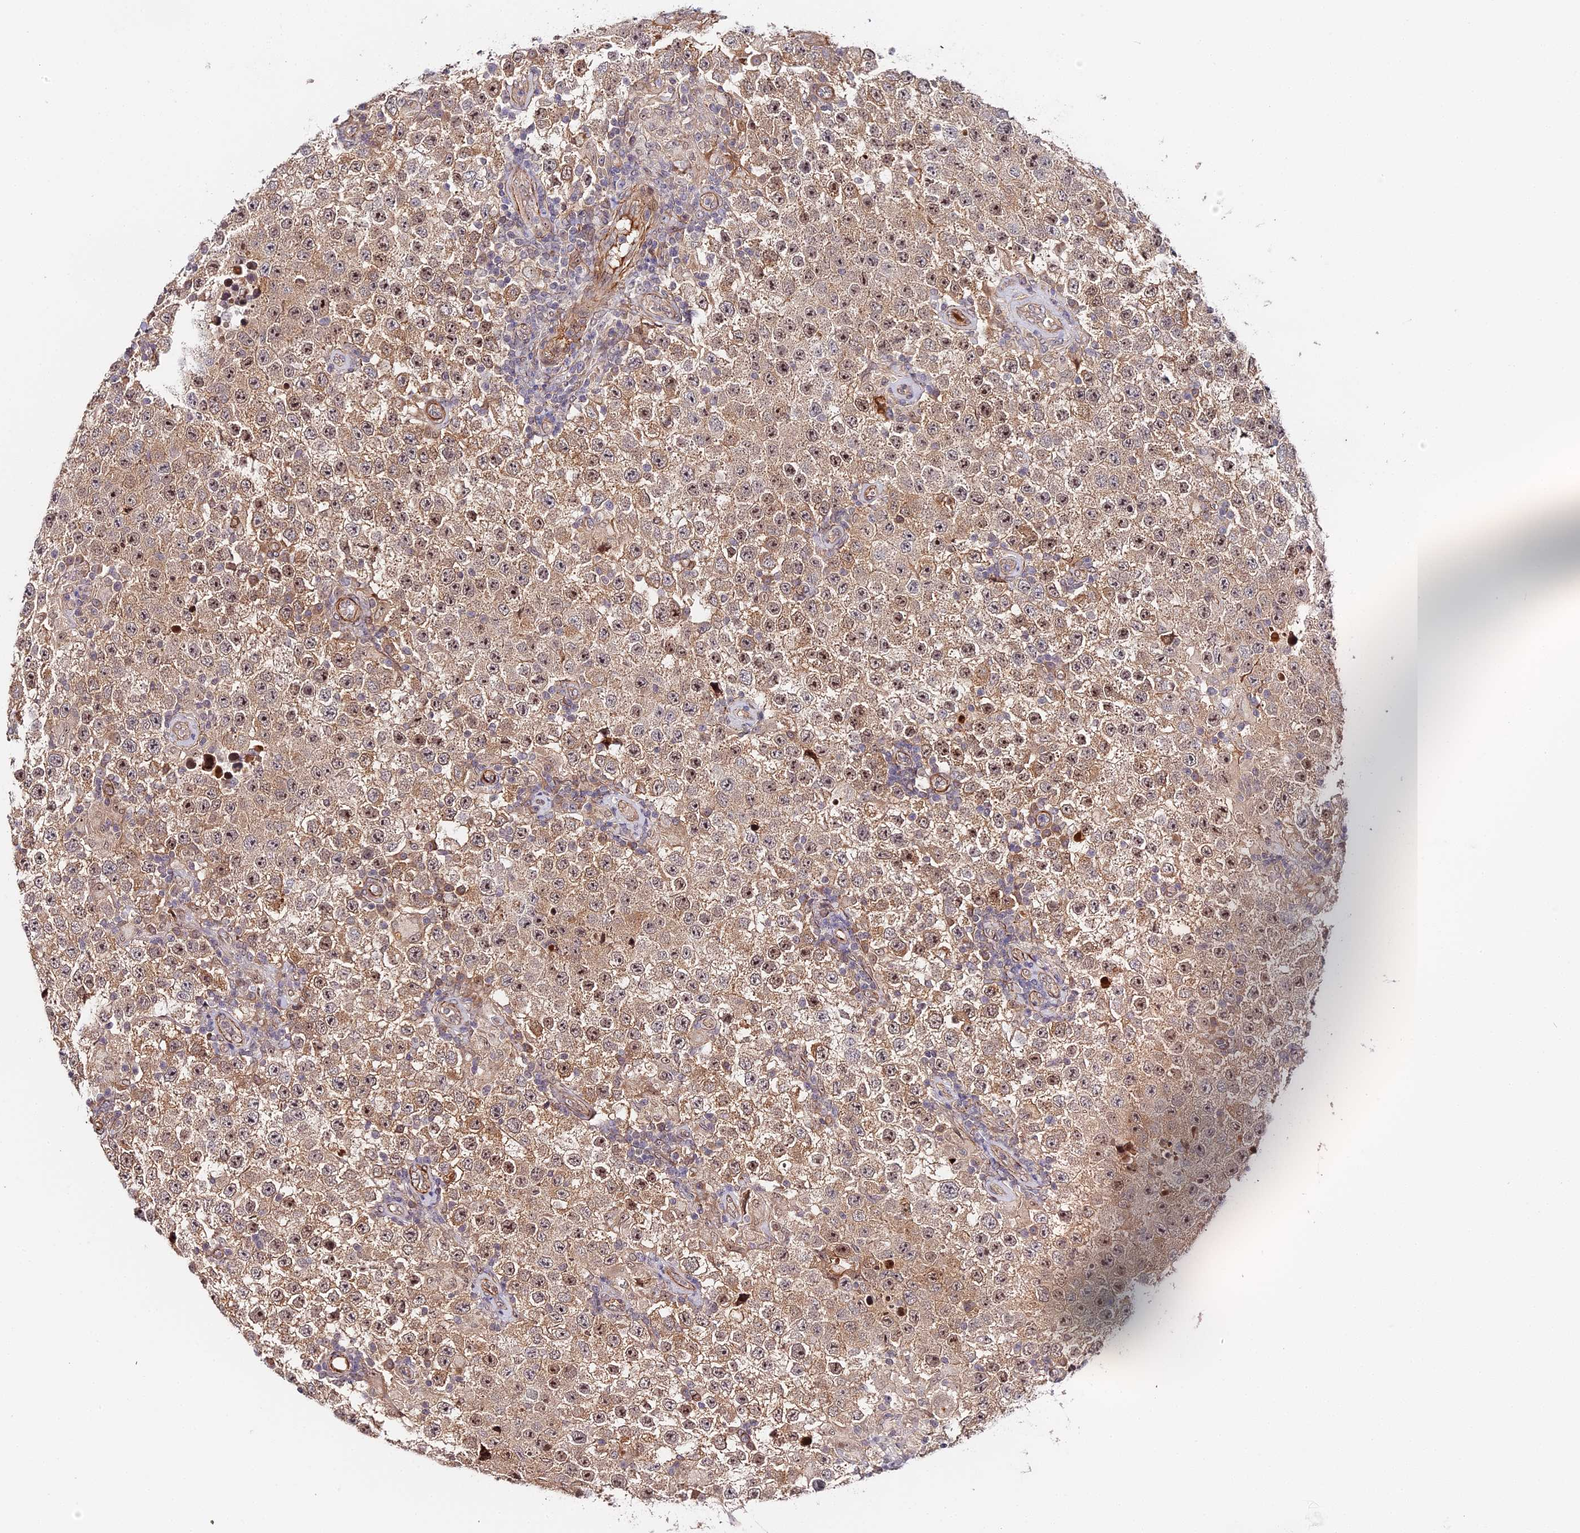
{"staining": {"intensity": "moderate", "quantity": "25%-75%", "location": "nuclear"}, "tissue": "testis cancer", "cell_type": "Tumor cells", "image_type": "cancer", "snomed": [{"axis": "morphology", "description": "Normal tissue, NOS"}, {"axis": "morphology", "description": "Urothelial carcinoma, High grade"}, {"axis": "morphology", "description": "Seminoma, NOS"}, {"axis": "morphology", "description": "Carcinoma, Embryonal, NOS"}, {"axis": "topography", "description": "Urinary bladder"}, {"axis": "topography", "description": "Testis"}], "caption": "There is medium levels of moderate nuclear positivity in tumor cells of testis cancer, as demonstrated by immunohistochemical staining (brown color).", "gene": "IMPACT", "patient": {"sex": "male", "age": 41}}